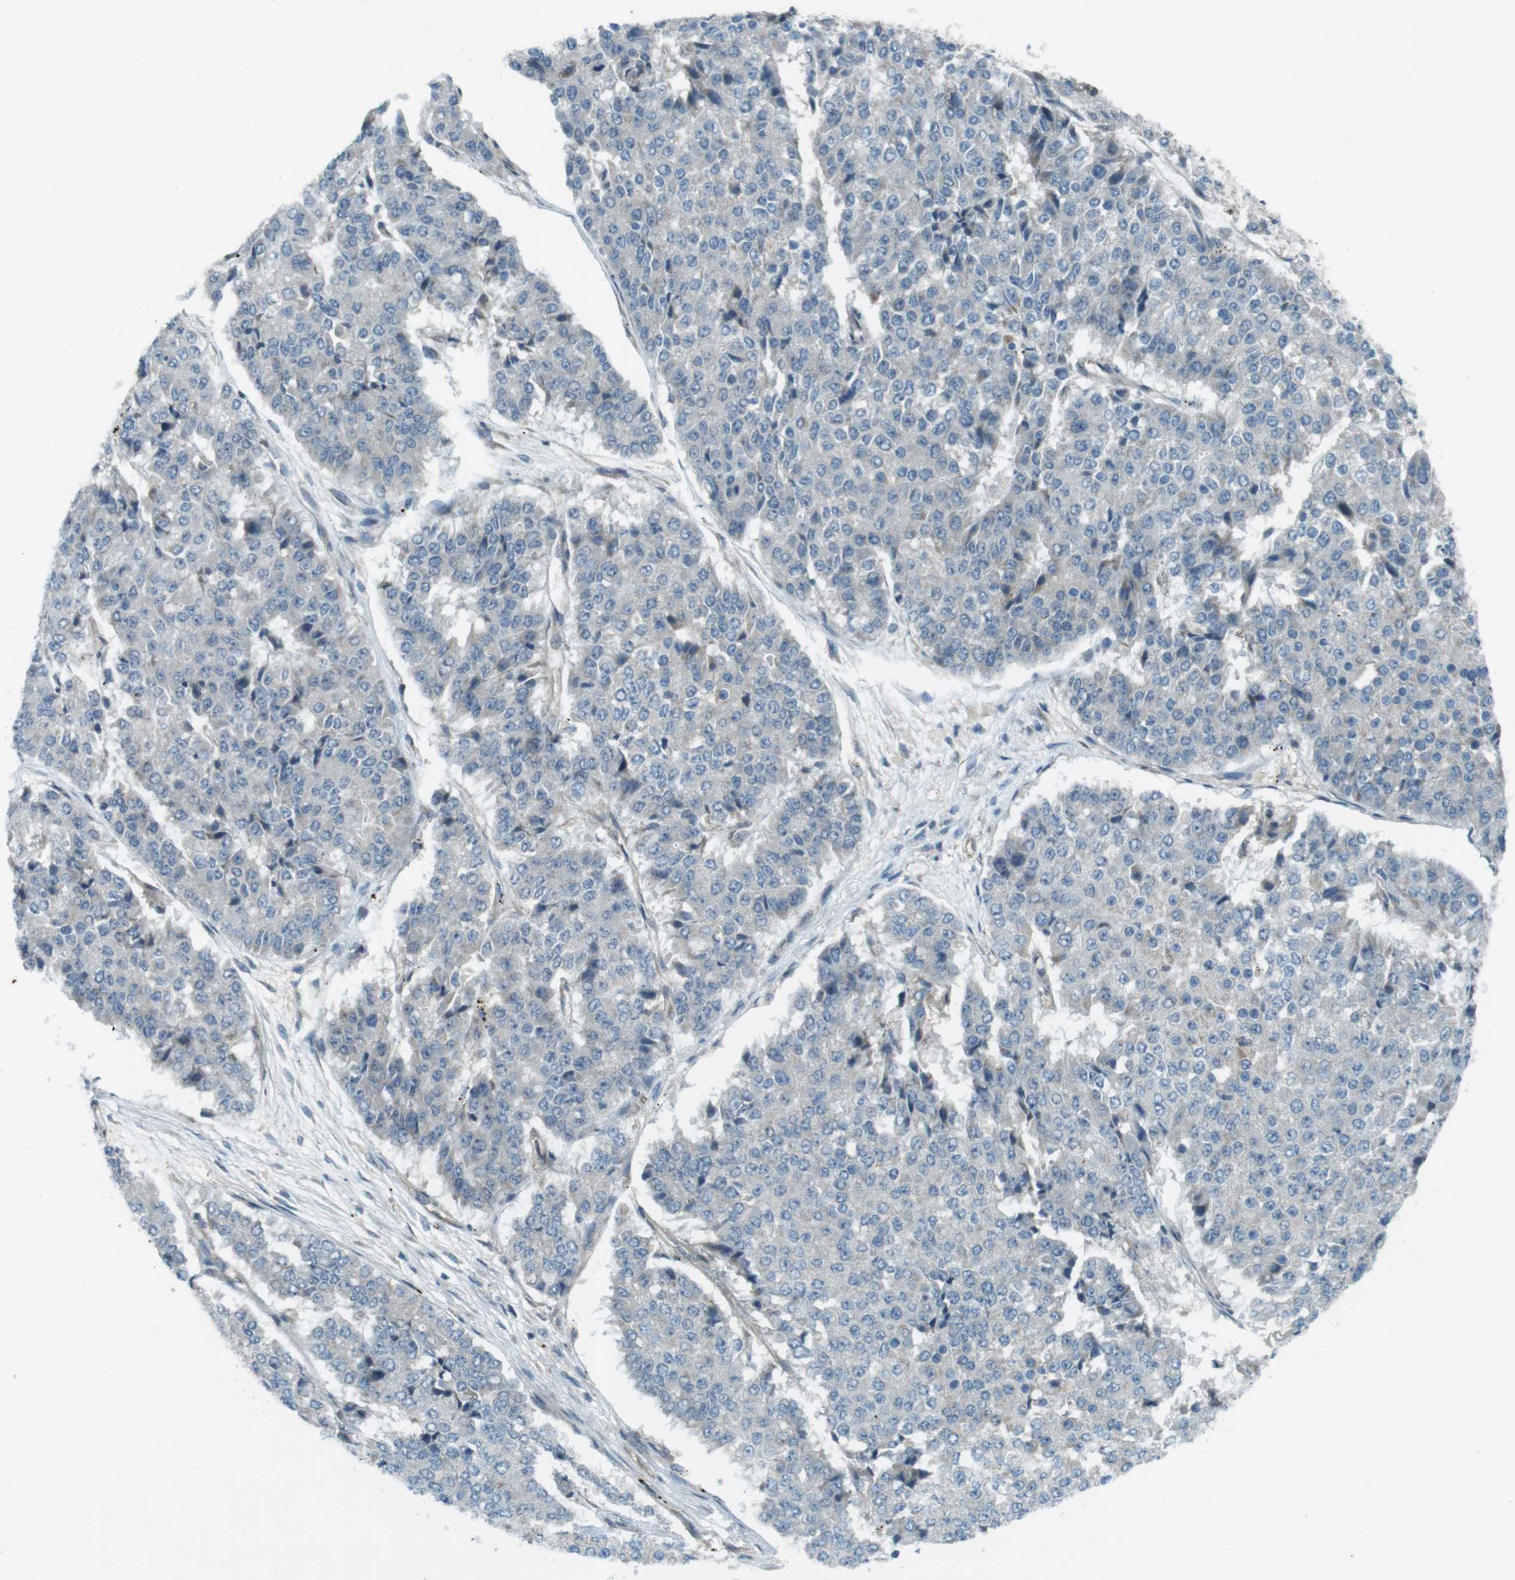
{"staining": {"intensity": "negative", "quantity": "none", "location": "none"}, "tissue": "pancreatic cancer", "cell_type": "Tumor cells", "image_type": "cancer", "snomed": [{"axis": "morphology", "description": "Adenocarcinoma, NOS"}, {"axis": "topography", "description": "Pancreas"}], "caption": "Photomicrograph shows no protein staining in tumor cells of pancreatic cancer tissue.", "gene": "ZYX", "patient": {"sex": "male", "age": 50}}